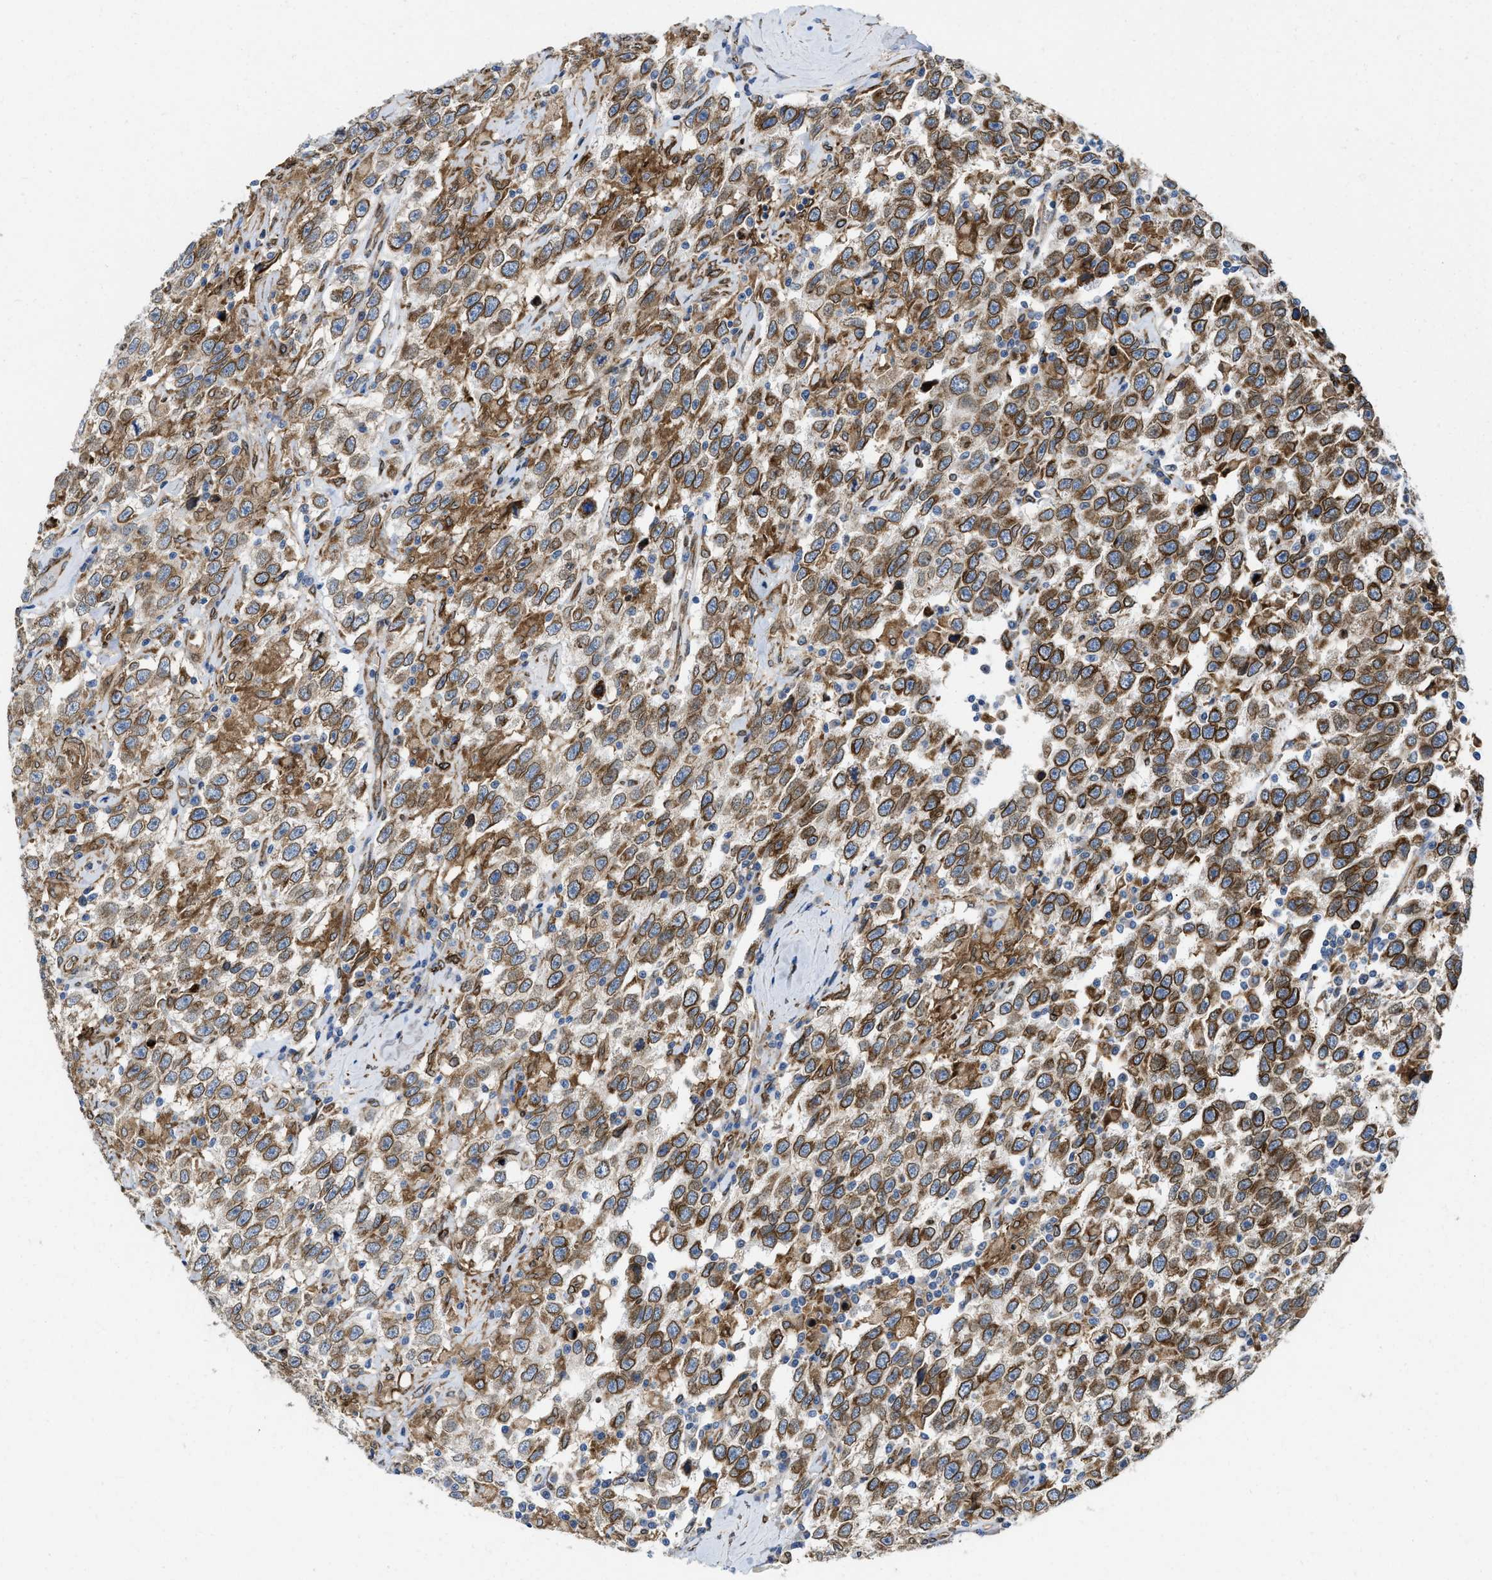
{"staining": {"intensity": "strong", "quantity": ">75%", "location": "cytoplasmic/membranous"}, "tissue": "testis cancer", "cell_type": "Tumor cells", "image_type": "cancer", "snomed": [{"axis": "morphology", "description": "Seminoma, NOS"}, {"axis": "topography", "description": "Testis"}], "caption": "Protein analysis of testis cancer (seminoma) tissue displays strong cytoplasmic/membranous expression in about >75% of tumor cells. (brown staining indicates protein expression, while blue staining denotes nuclei).", "gene": "ERLIN2", "patient": {"sex": "male", "age": 41}}